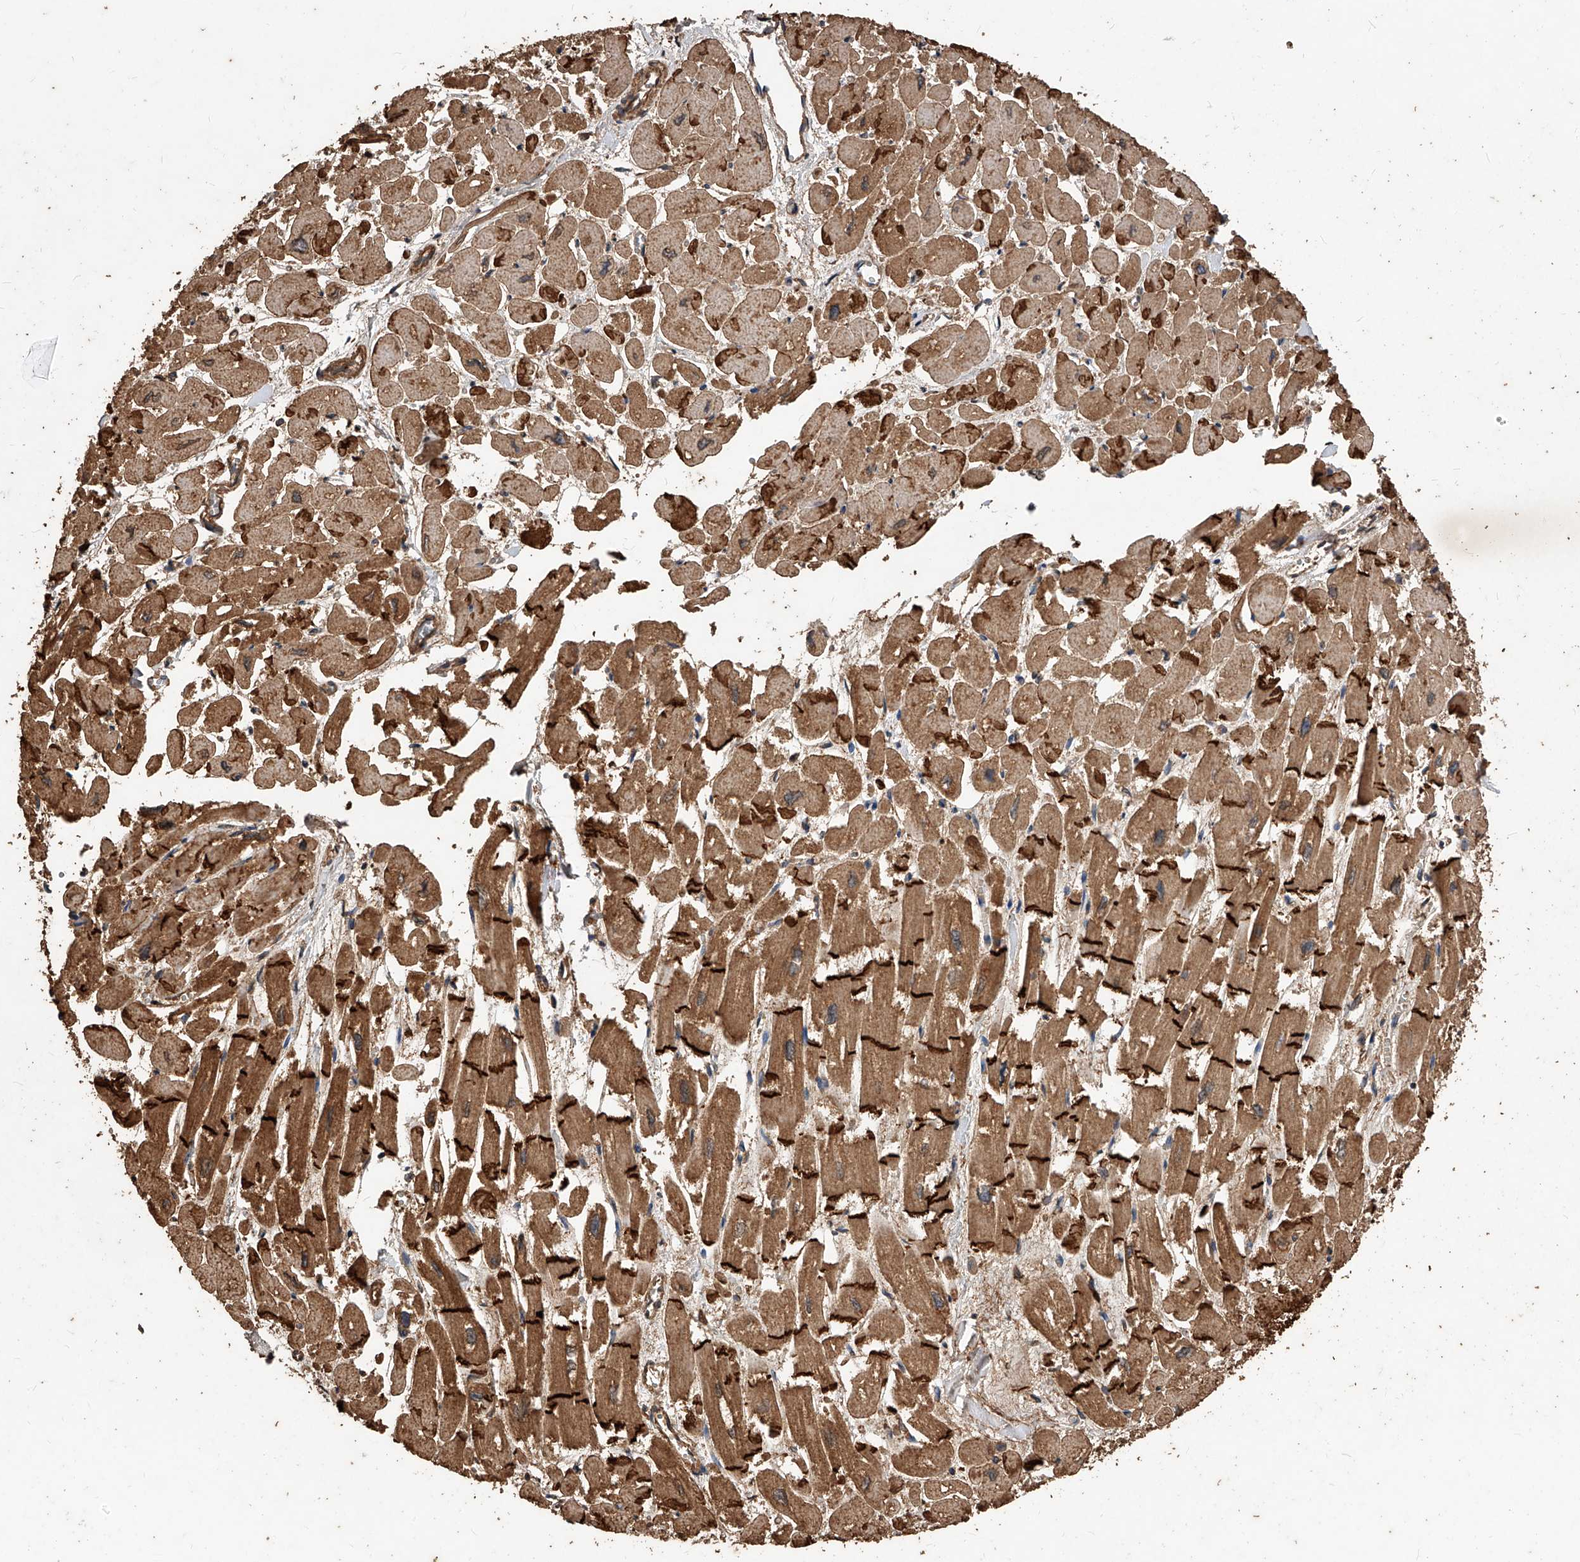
{"staining": {"intensity": "strong", "quantity": "25%-75%", "location": "cytoplasmic/membranous"}, "tissue": "heart muscle", "cell_type": "Cardiomyocytes", "image_type": "normal", "snomed": [{"axis": "morphology", "description": "Normal tissue, NOS"}, {"axis": "topography", "description": "Heart"}], "caption": "Strong cytoplasmic/membranous protein staining is appreciated in about 25%-75% of cardiomyocytes in heart muscle.", "gene": "UCP2", "patient": {"sex": "male", "age": 54}}